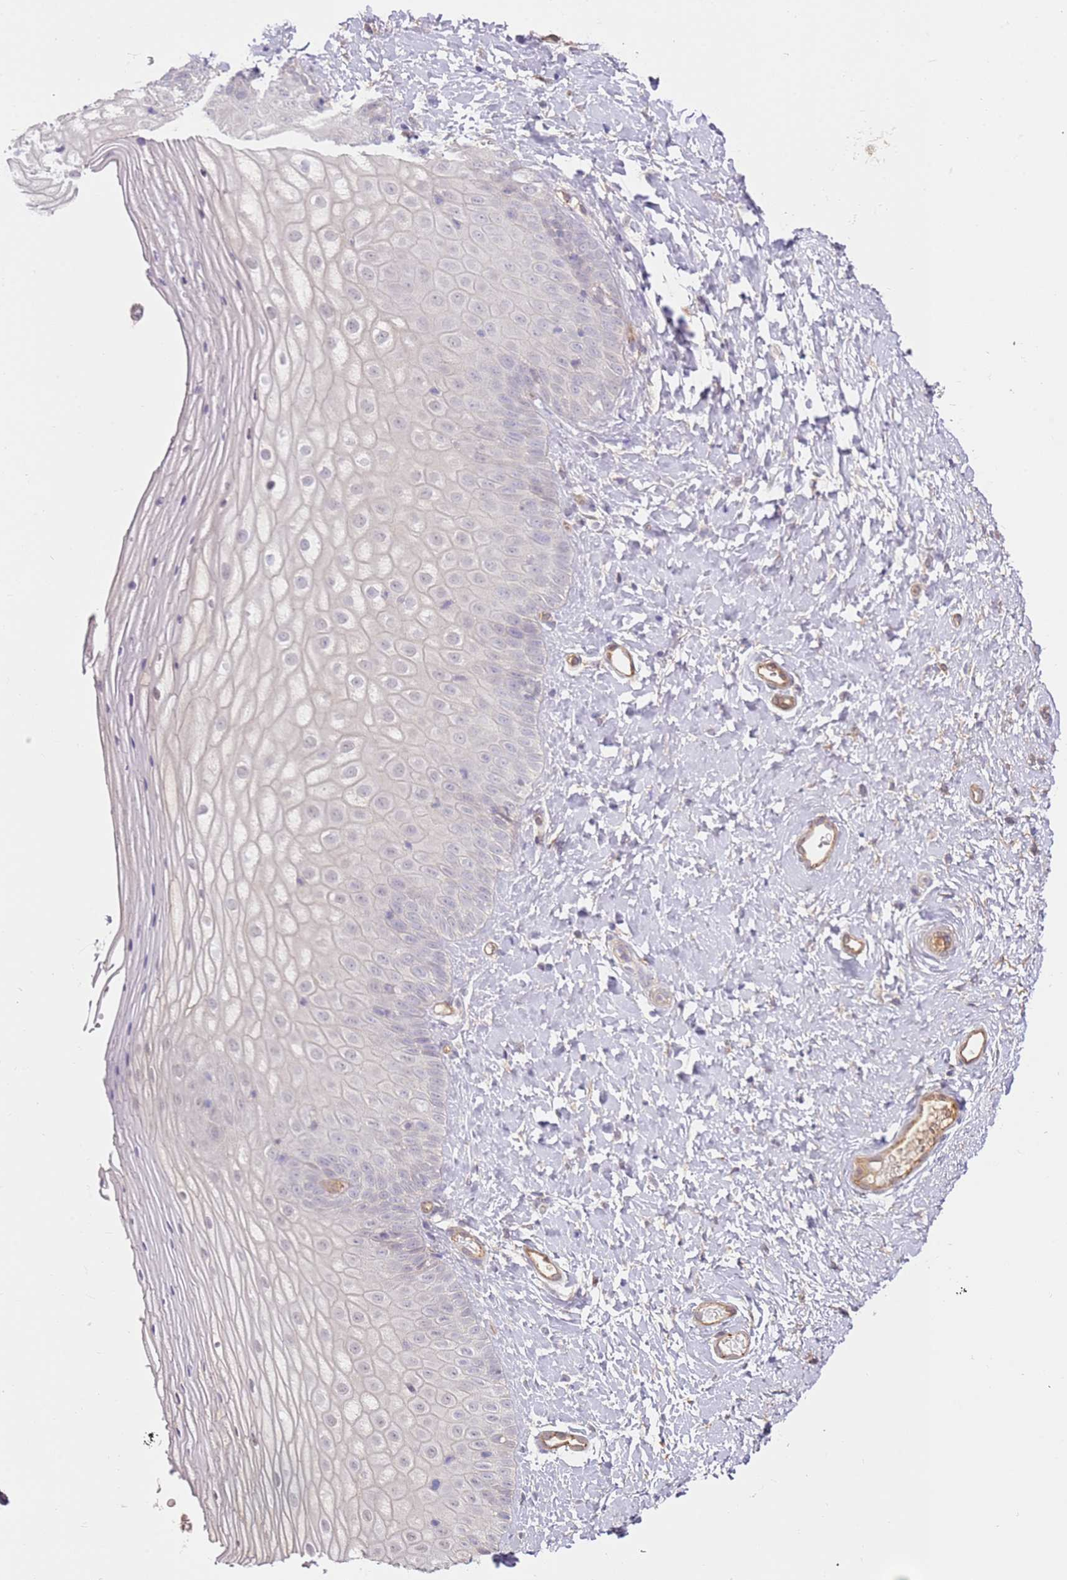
{"staining": {"intensity": "negative", "quantity": "none", "location": "none"}, "tissue": "vagina", "cell_type": "Squamous epithelial cells", "image_type": "normal", "snomed": [{"axis": "morphology", "description": "Normal tissue, NOS"}, {"axis": "topography", "description": "Vagina"}], "caption": "Normal vagina was stained to show a protein in brown. There is no significant positivity in squamous epithelial cells. The staining was performed using DAB to visualize the protein expression in brown, while the nuclei were stained in blue with hematoxylin (Magnification: 20x).", "gene": "WDR93", "patient": {"sex": "female", "age": 65}}